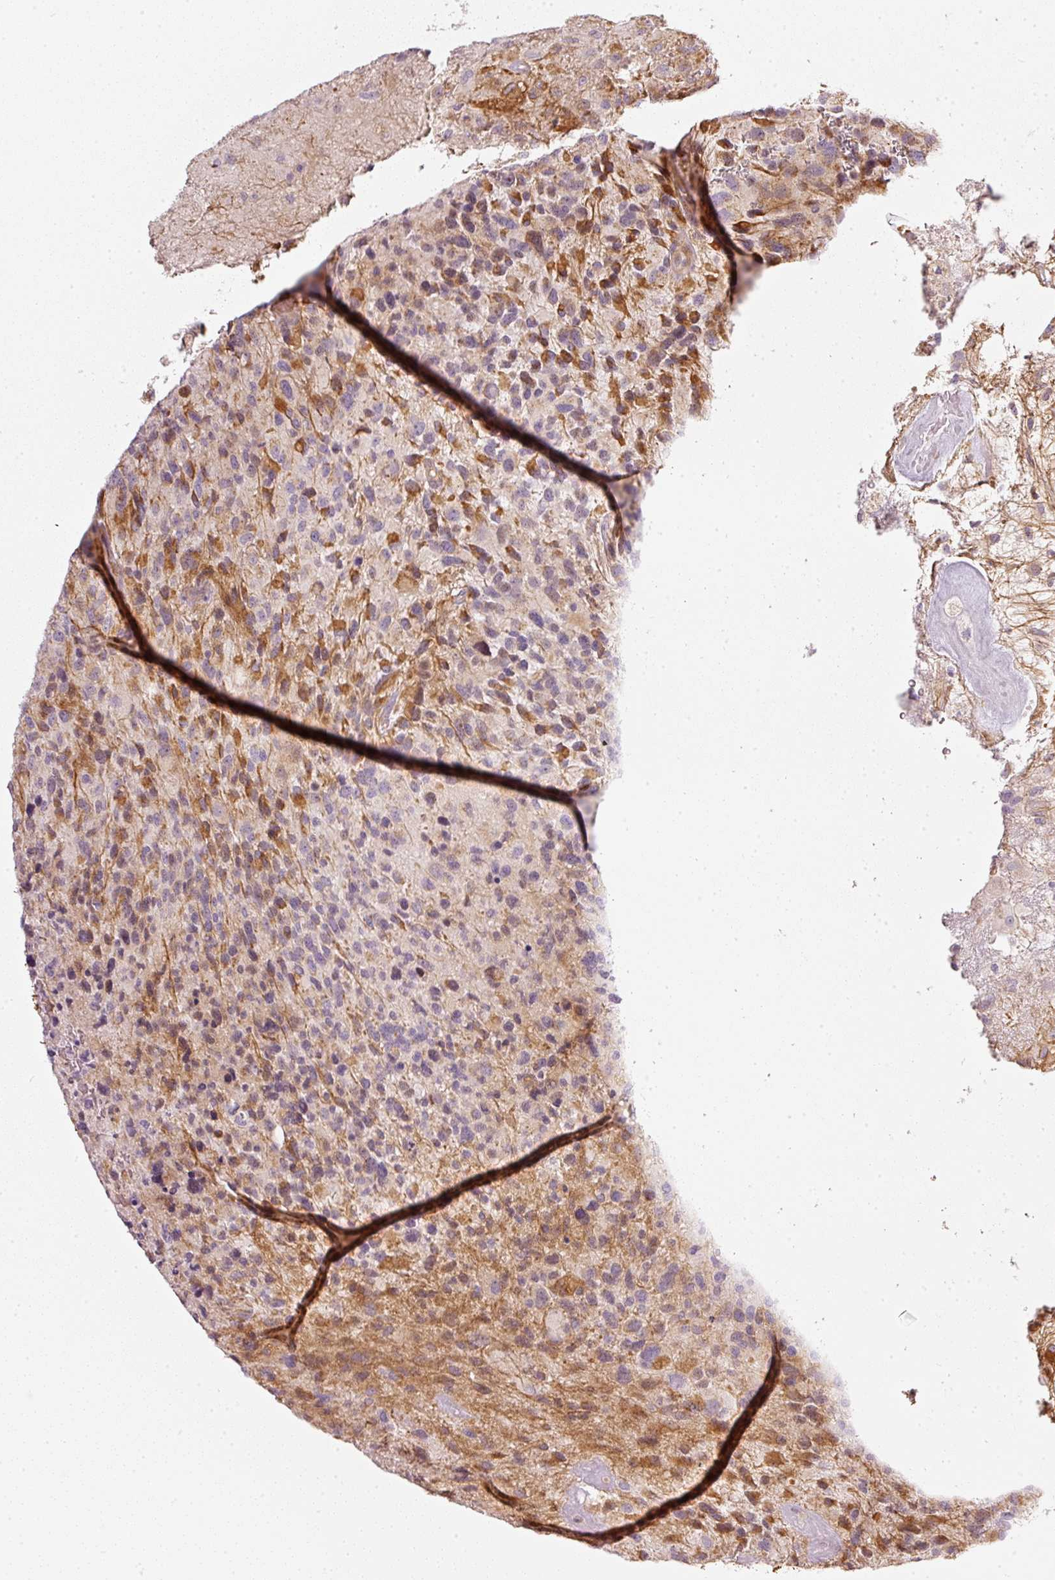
{"staining": {"intensity": "moderate", "quantity": "<25%", "location": "cytoplasmic/membranous"}, "tissue": "glioma", "cell_type": "Tumor cells", "image_type": "cancer", "snomed": [{"axis": "morphology", "description": "Glioma, malignant, High grade"}, {"axis": "topography", "description": "Brain"}], "caption": "Immunohistochemical staining of glioma demonstrates low levels of moderate cytoplasmic/membranous protein staining in approximately <25% of tumor cells.", "gene": "TOGARAM1", "patient": {"sex": "female", "age": 67}}